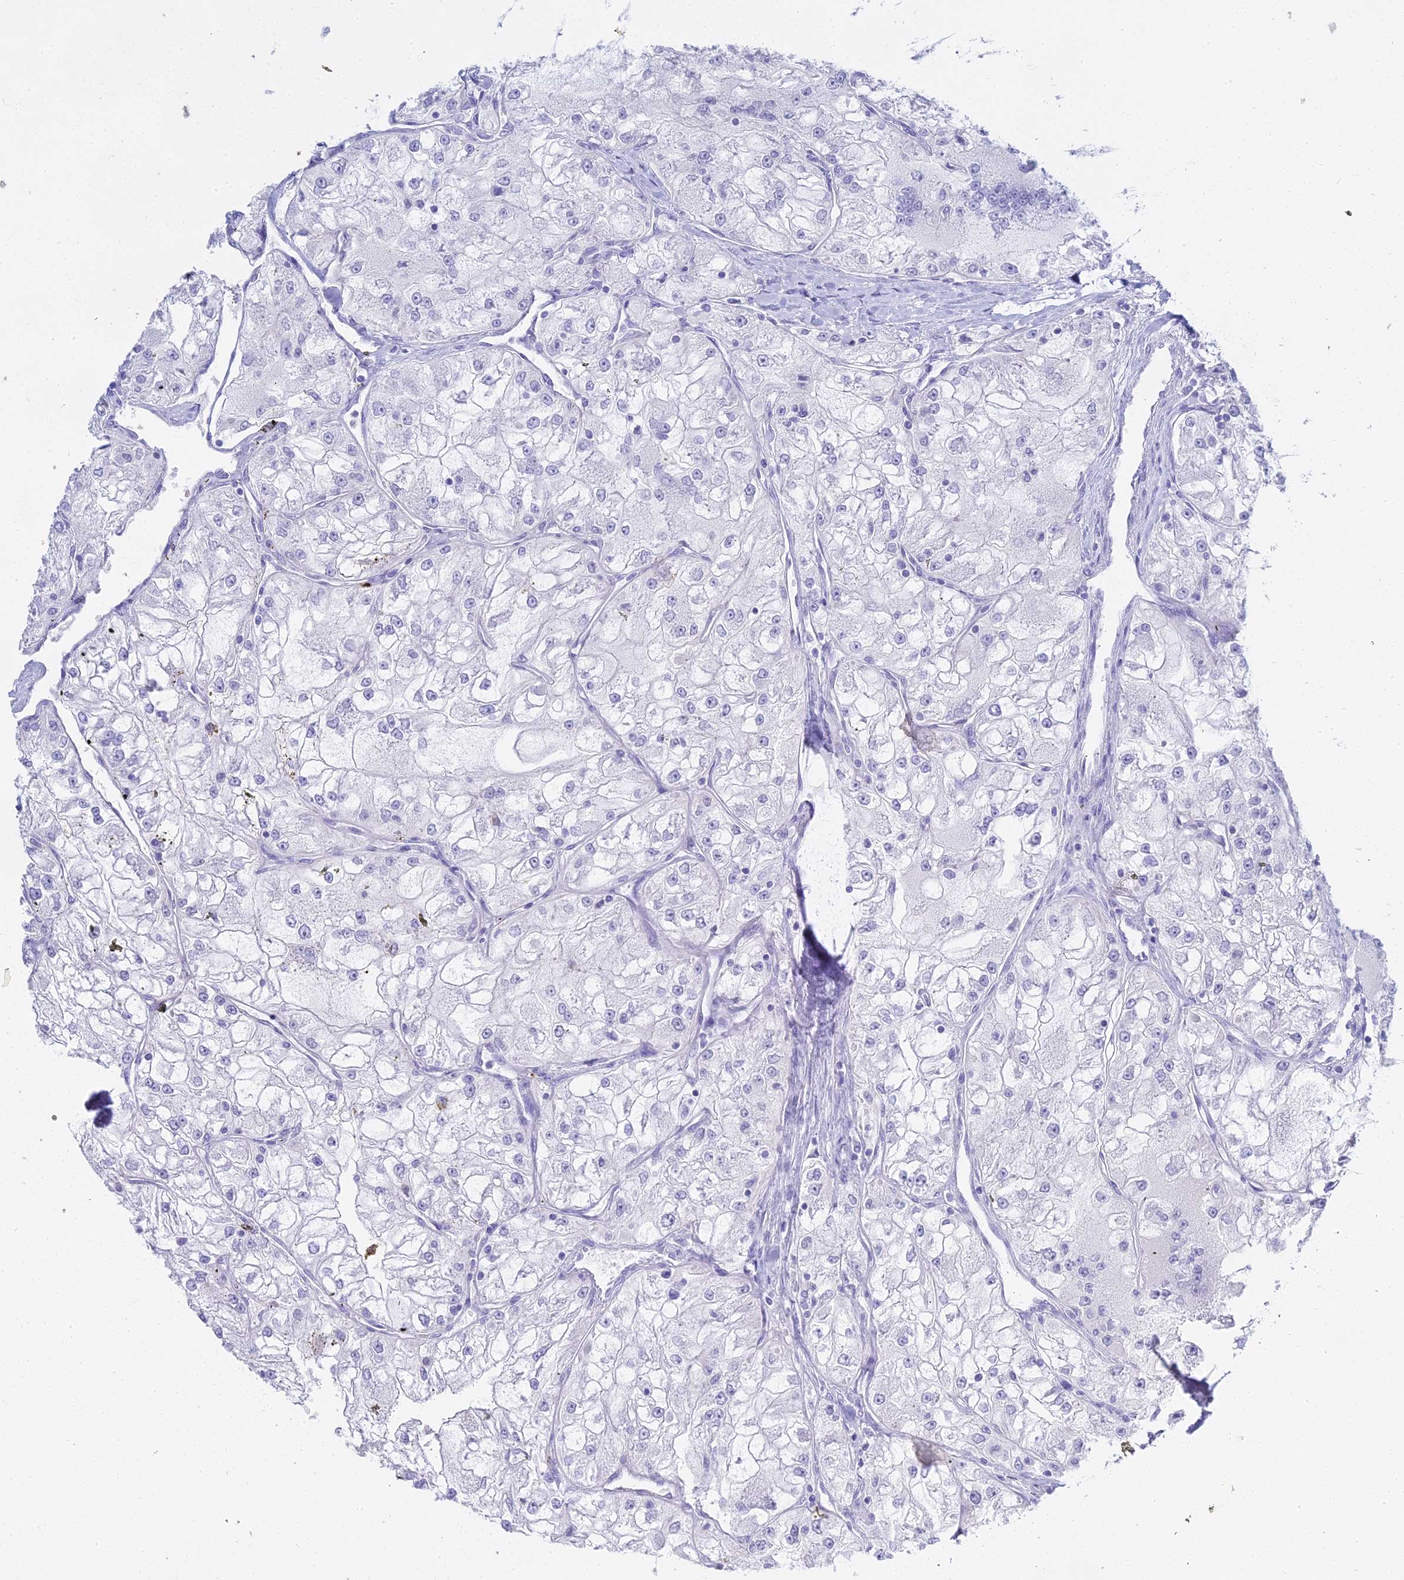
{"staining": {"intensity": "negative", "quantity": "none", "location": "none"}, "tissue": "renal cancer", "cell_type": "Tumor cells", "image_type": "cancer", "snomed": [{"axis": "morphology", "description": "Adenocarcinoma, NOS"}, {"axis": "topography", "description": "Kidney"}], "caption": "Tumor cells show no significant positivity in adenocarcinoma (renal).", "gene": "S100A7", "patient": {"sex": "female", "age": 72}}